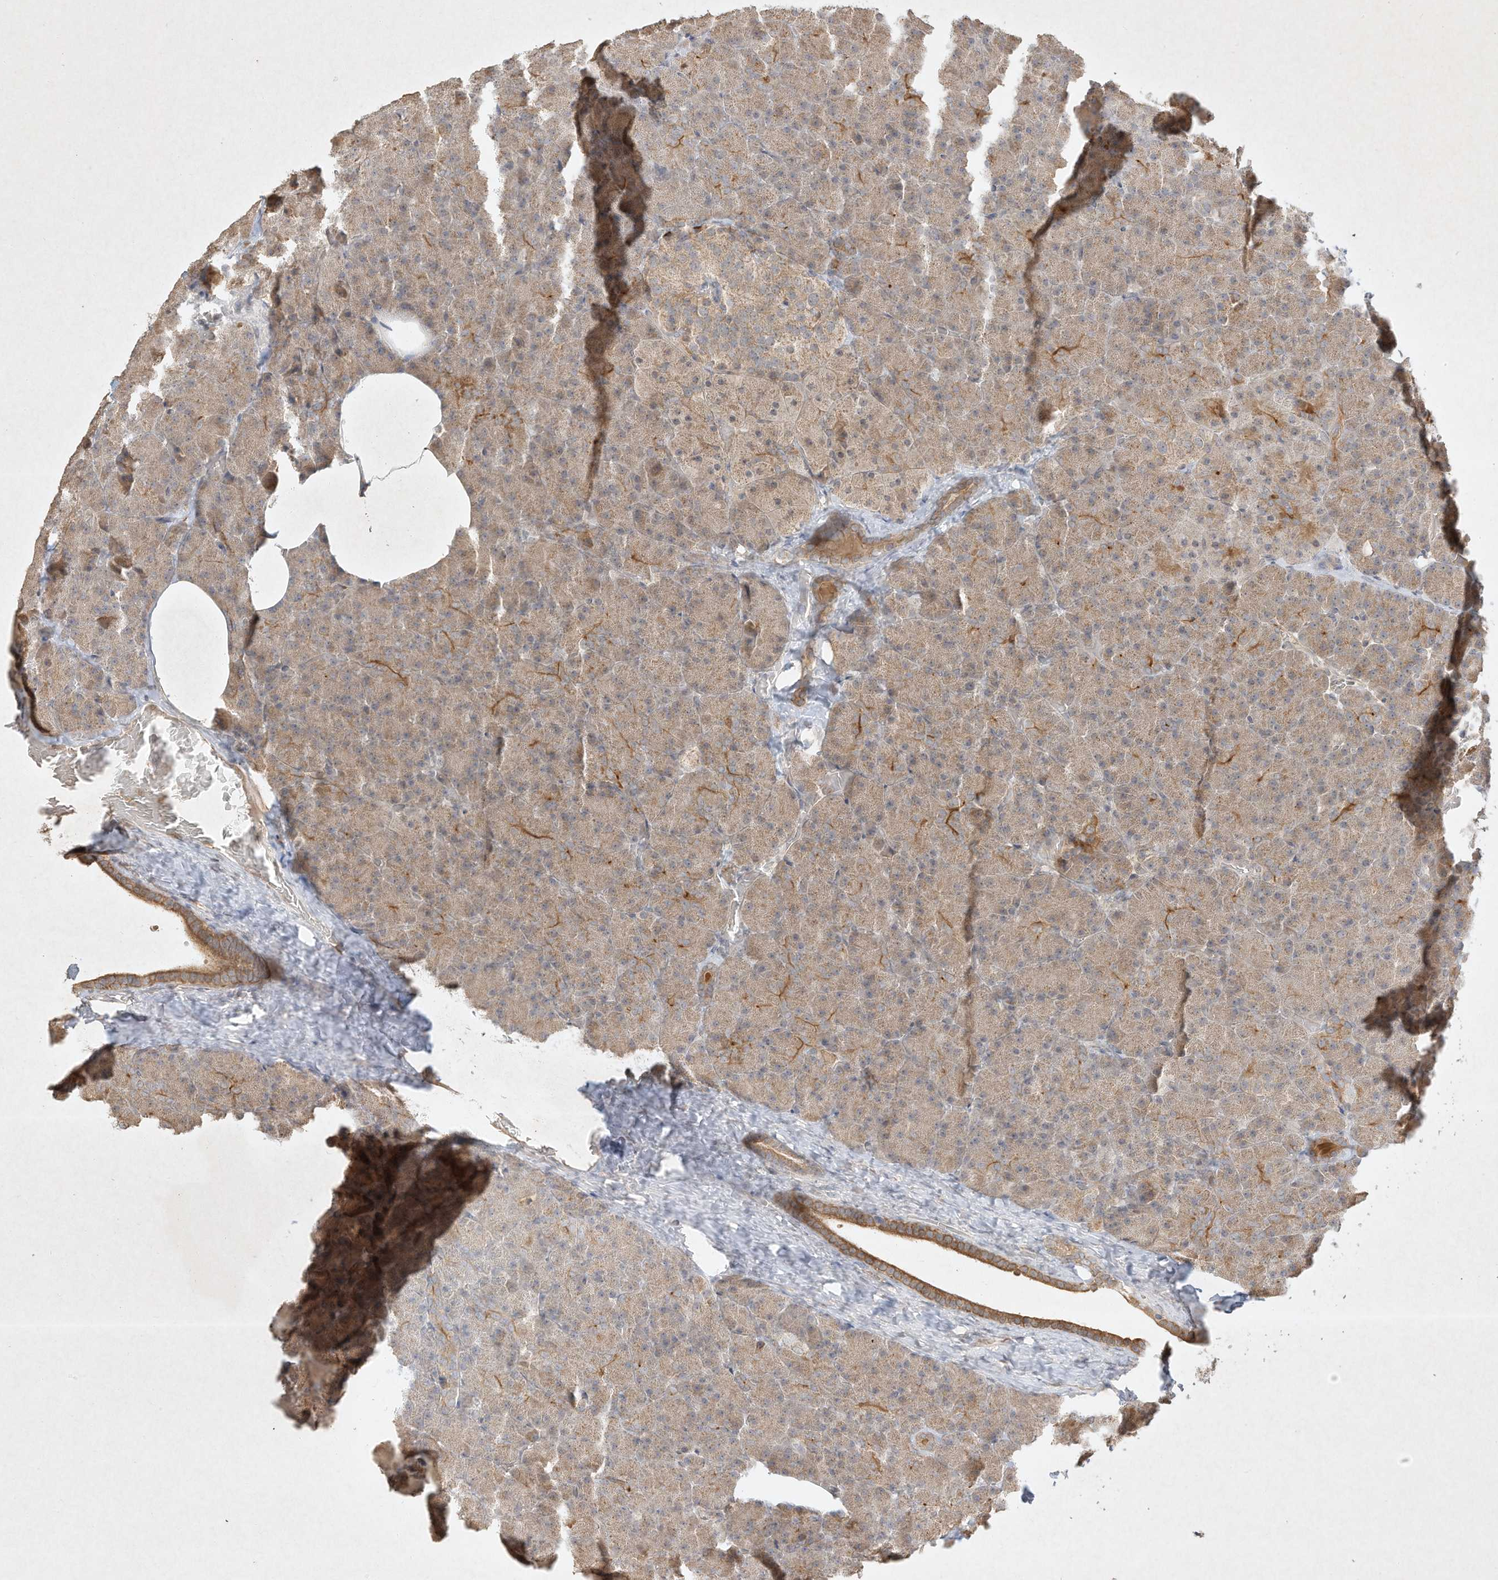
{"staining": {"intensity": "moderate", "quantity": ">75%", "location": "cytoplasmic/membranous"}, "tissue": "pancreas", "cell_type": "Exocrine glandular cells", "image_type": "normal", "snomed": [{"axis": "morphology", "description": "Normal tissue, NOS"}, {"axis": "morphology", "description": "Carcinoid, malignant, NOS"}, {"axis": "topography", "description": "Pancreas"}], "caption": "An IHC histopathology image of unremarkable tissue is shown. Protein staining in brown shows moderate cytoplasmic/membranous positivity in pancreas within exocrine glandular cells.", "gene": "BTRC", "patient": {"sex": "female", "age": 35}}